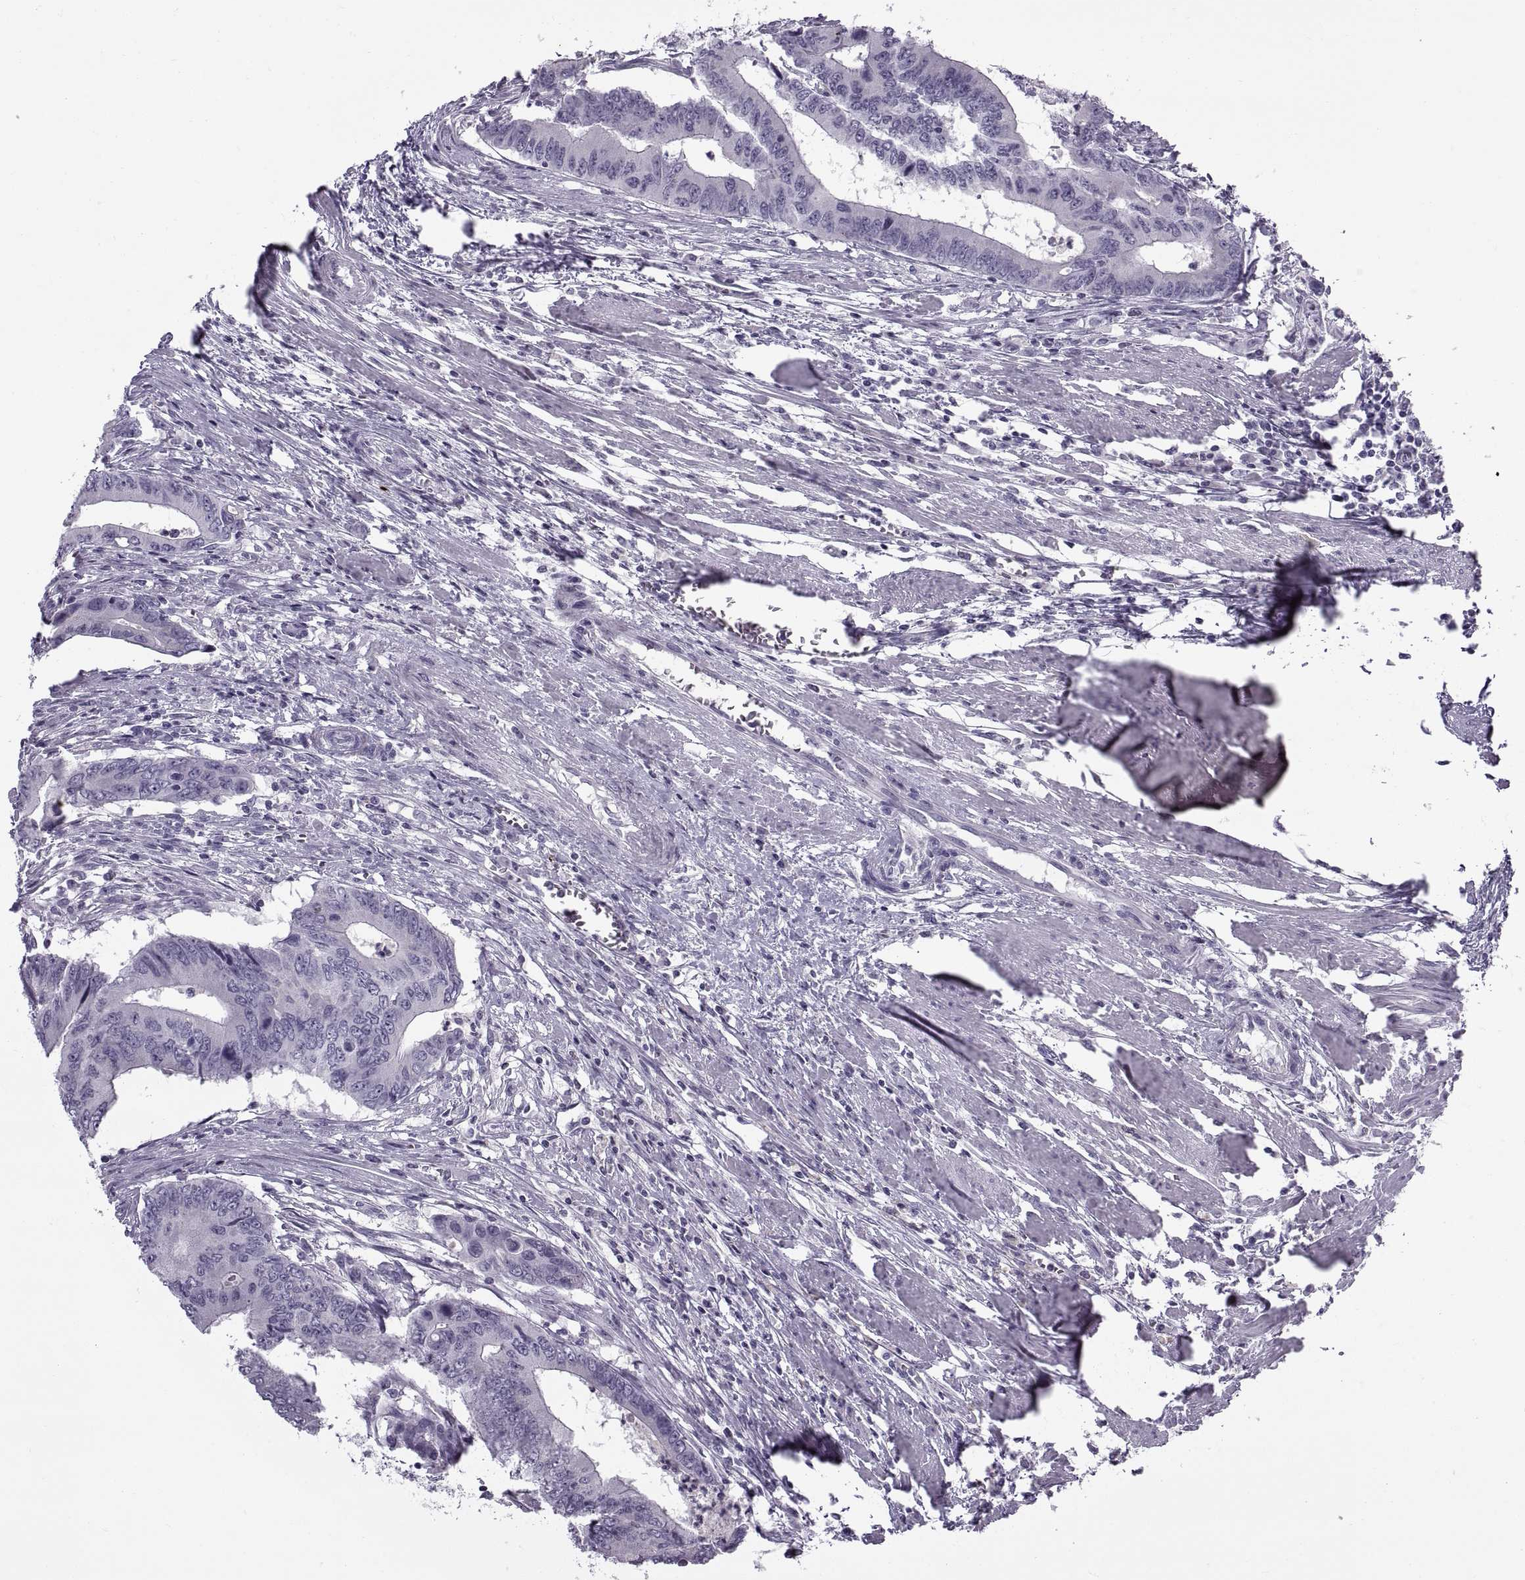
{"staining": {"intensity": "negative", "quantity": "none", "location": "none"}, "tissue": "colorectal cancer", "cell_type": "Tumor cells", "image_type": "cancer", "snomed": [{"axis": "morphology", "description": "Adenocarcinoma, NOS"}, {"axis": "topography", "description": "Colon"}], "caption": "High power microscopy micrograph of an immunohistochemistry (IHC) micrograph of colorectal cancer (adenocarcinoma), revealing no significant staining in tumor cells.", "gene": "CALCR", "patient": {"sex": "male", "age": 53}}